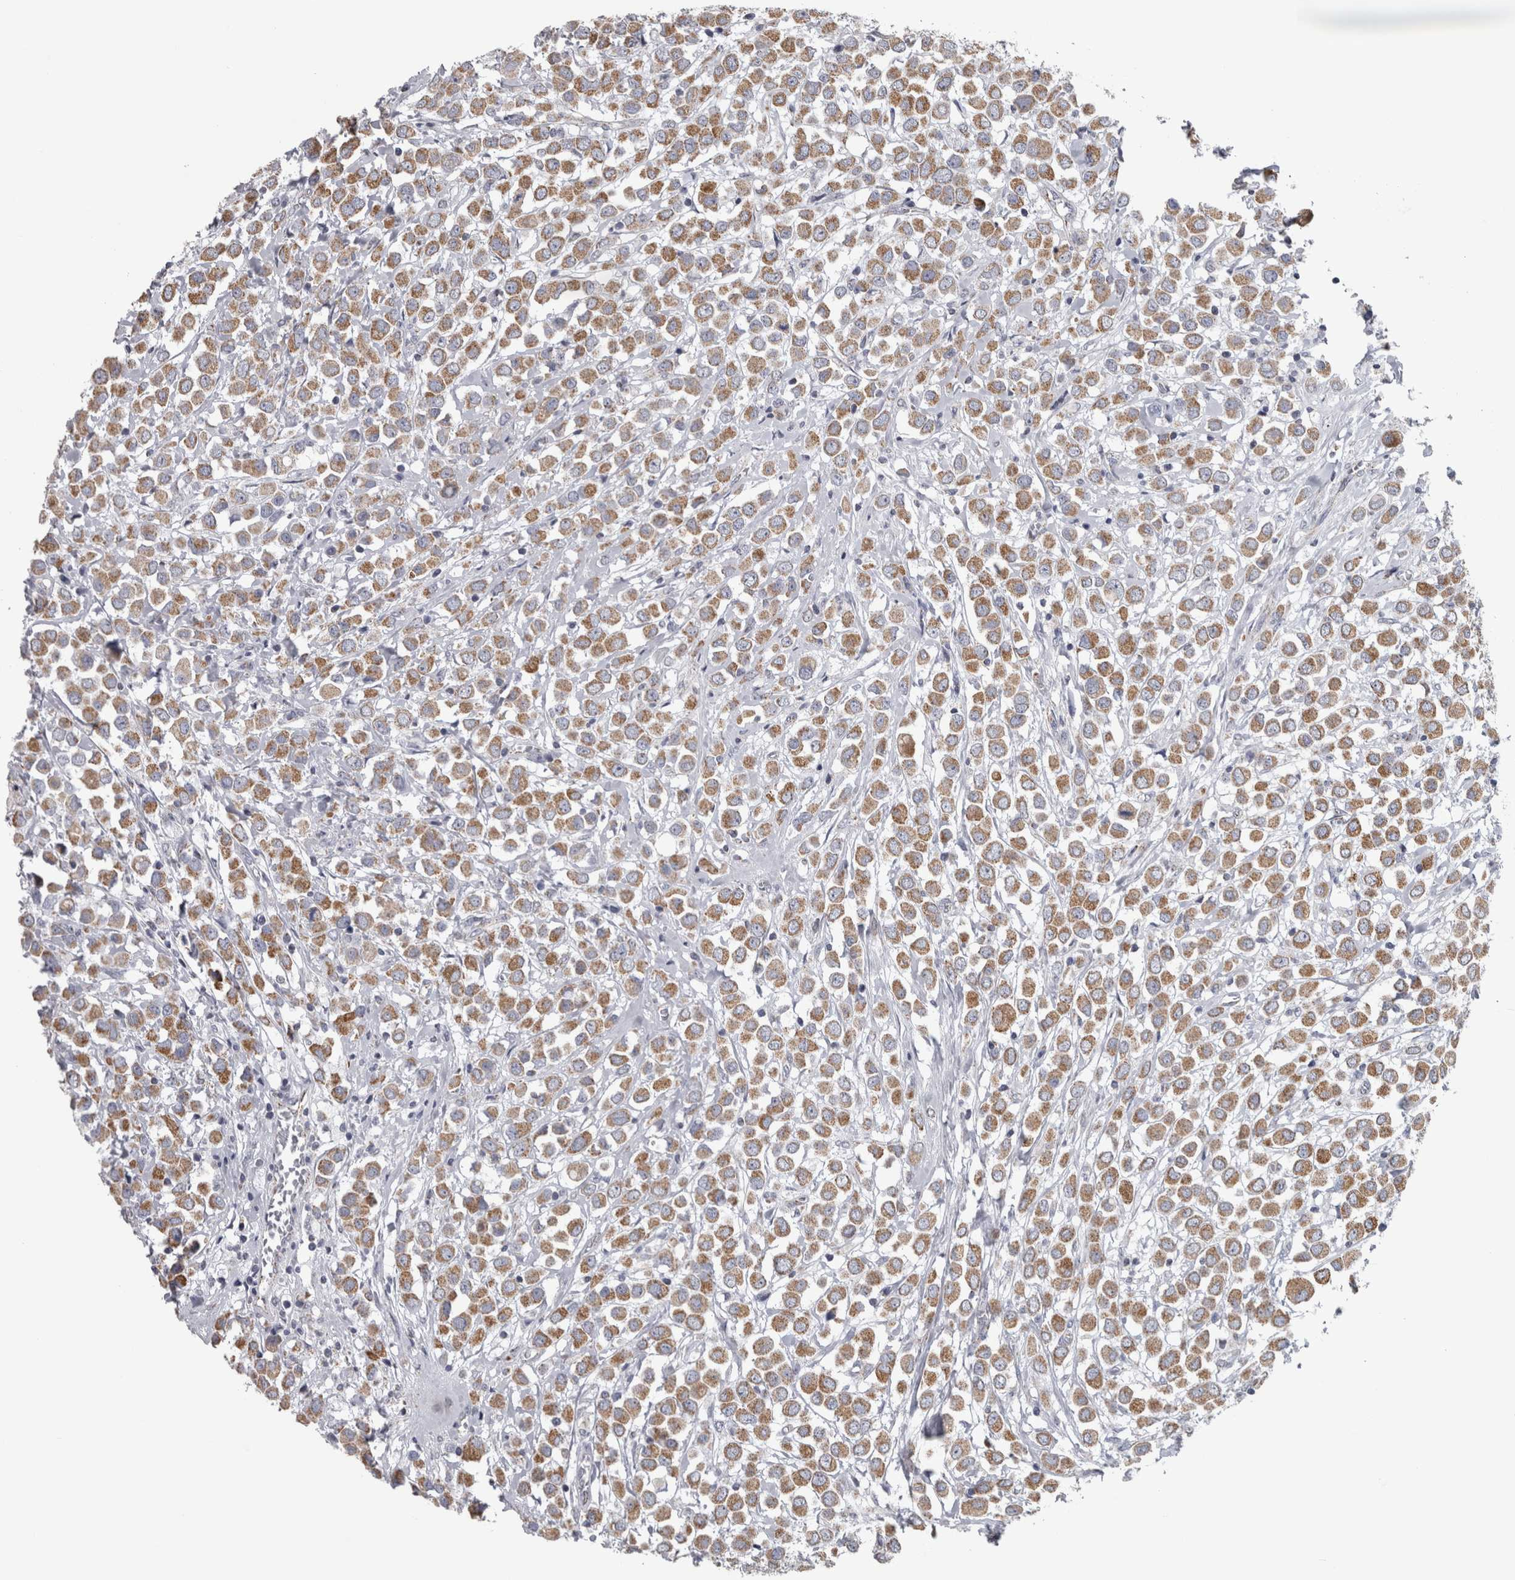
{"staining": {"intensity": "moderate", "quantity": ">75%", "location": "cytoplasmic/membranous"}, "tissue": "breast cancer", "cell_type": "Tumor cells", "image_type": "cancer", "snomed": [{"axis": "morphology", "description": "Duct carcinoma"}, {"axis": "topography", "description": "Breast"}], "caption": "Immunohistochemical staining of human breast cancer demonstrates medium levels of moderate cytoplasmic/membranous protein positivity in approximately >75% of tumor cells. (DAB = brown stain, brightfield microscopy at high magnification).", "gene": "DBT", "patient": {"sex": "female", "age": 61}}